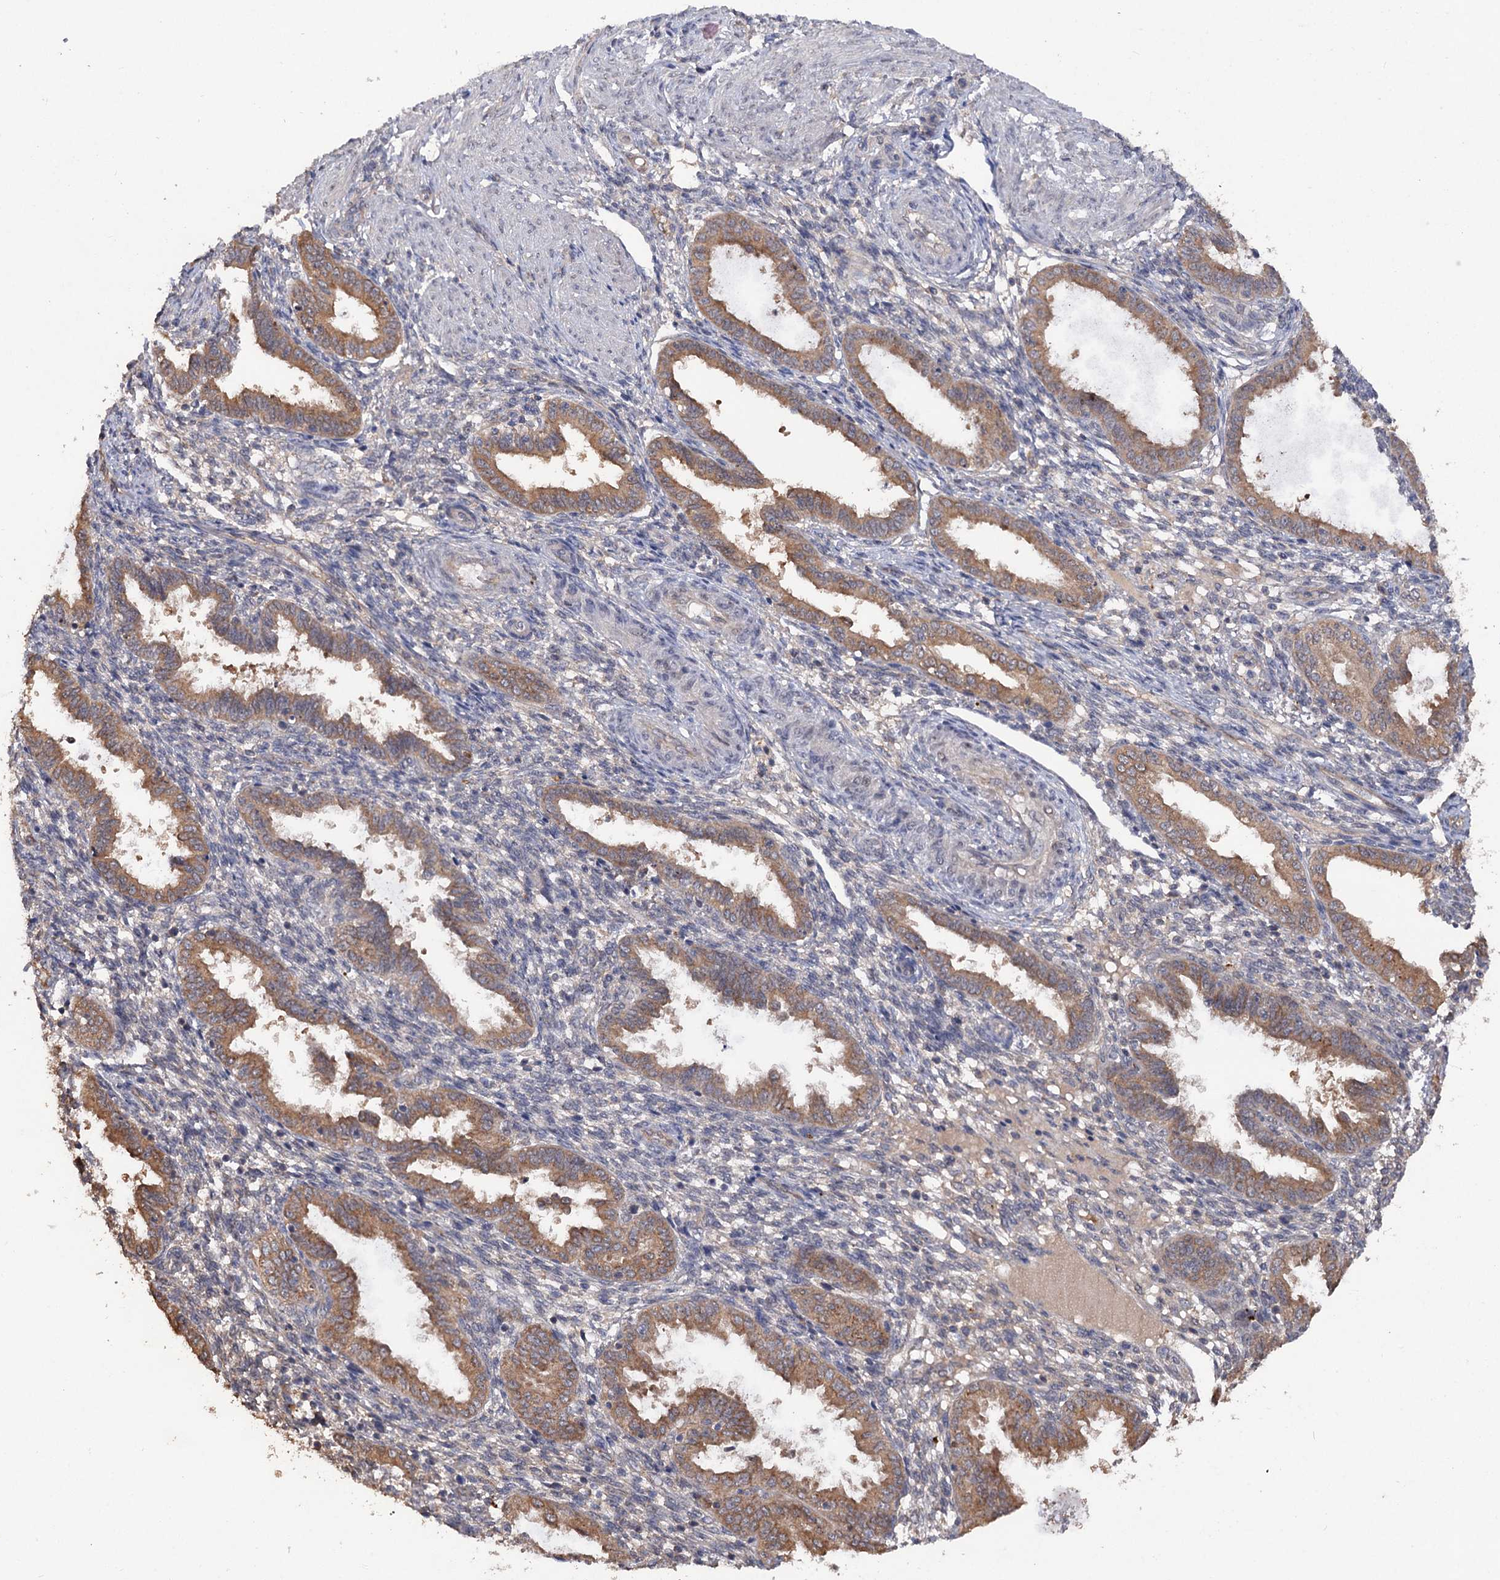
{"staining": {"intensity": "negative", "quantity": "none", "location": "none"}, "tissue": "endometrium", "cell_type": "Cells in endometrial stroma", "image_type": "normal", "snomed": [{"axis": "morphology", "description": "Normal tissue, NOS"}, {"axis": "topography", "description": "Endometrium"}], "caption": "Immunohistochemistry (IHC) photomicrograph of unremarkable endometrium: endometrium stained with DAB exhibits no significant protein expression in cells in endometrial stroma. (Brightfield microscopy of DAB immunohistochemistry (IHC) at high magnification).", "gene": "NUDCD2", "patient": {"sex": "female", "age": 33}}